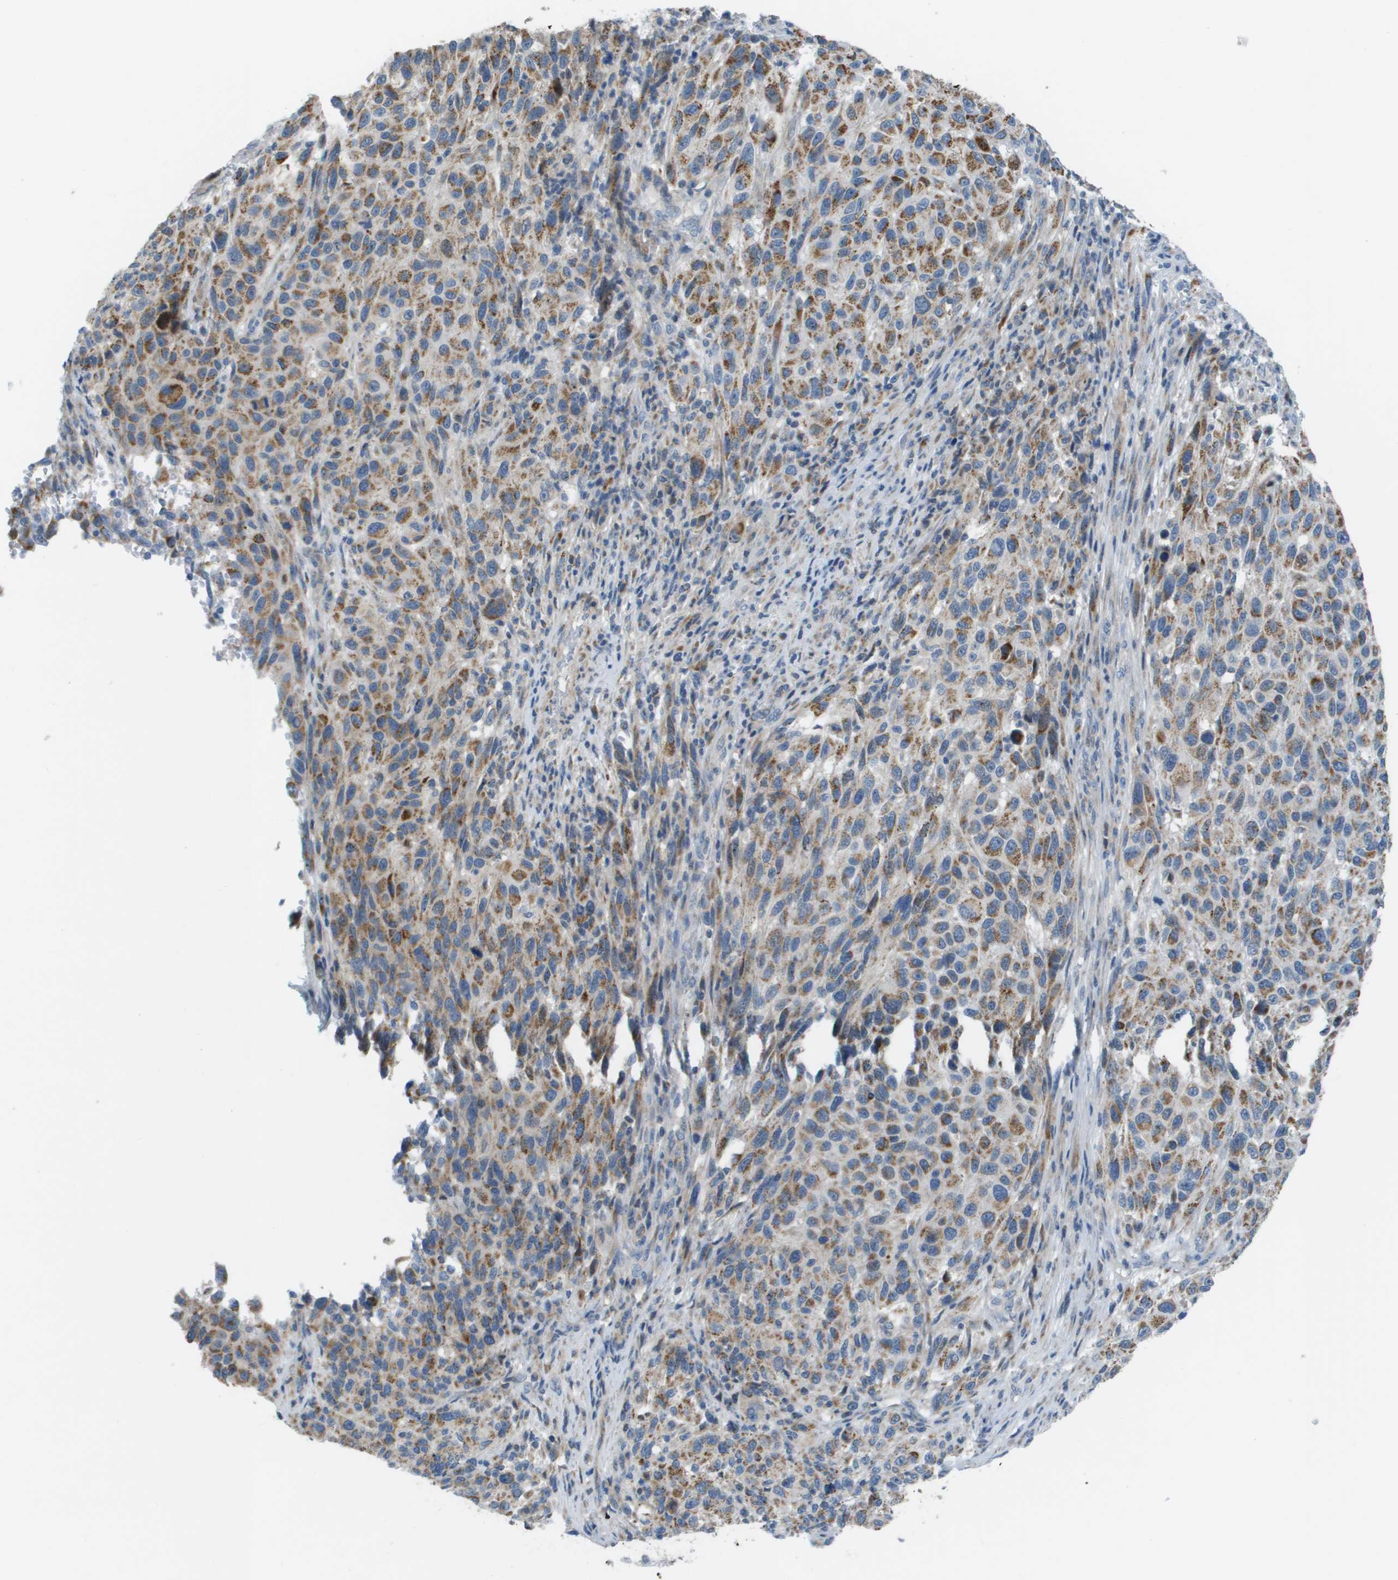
{"staining": {"intensity": "moderate", "quantity": ">75%", "location": "cytoplasmic/membranous"}, "tissue": "melanoma", "cell_type": "Tumor cells", "image_type": "cancer", "snomed": [{"axis": "morphology", "description": "Malignant melanoma, Metastatic site"}, {"axis": "topography", "description": "Lymph node"}], "caption": "Tumor cells display medium levels of moderate cytoplasmic/membranous expression in approximately >75% of cells in melanoma.", "gene": "GALNT6", "patient": {"sex": "male", "age": 61}}